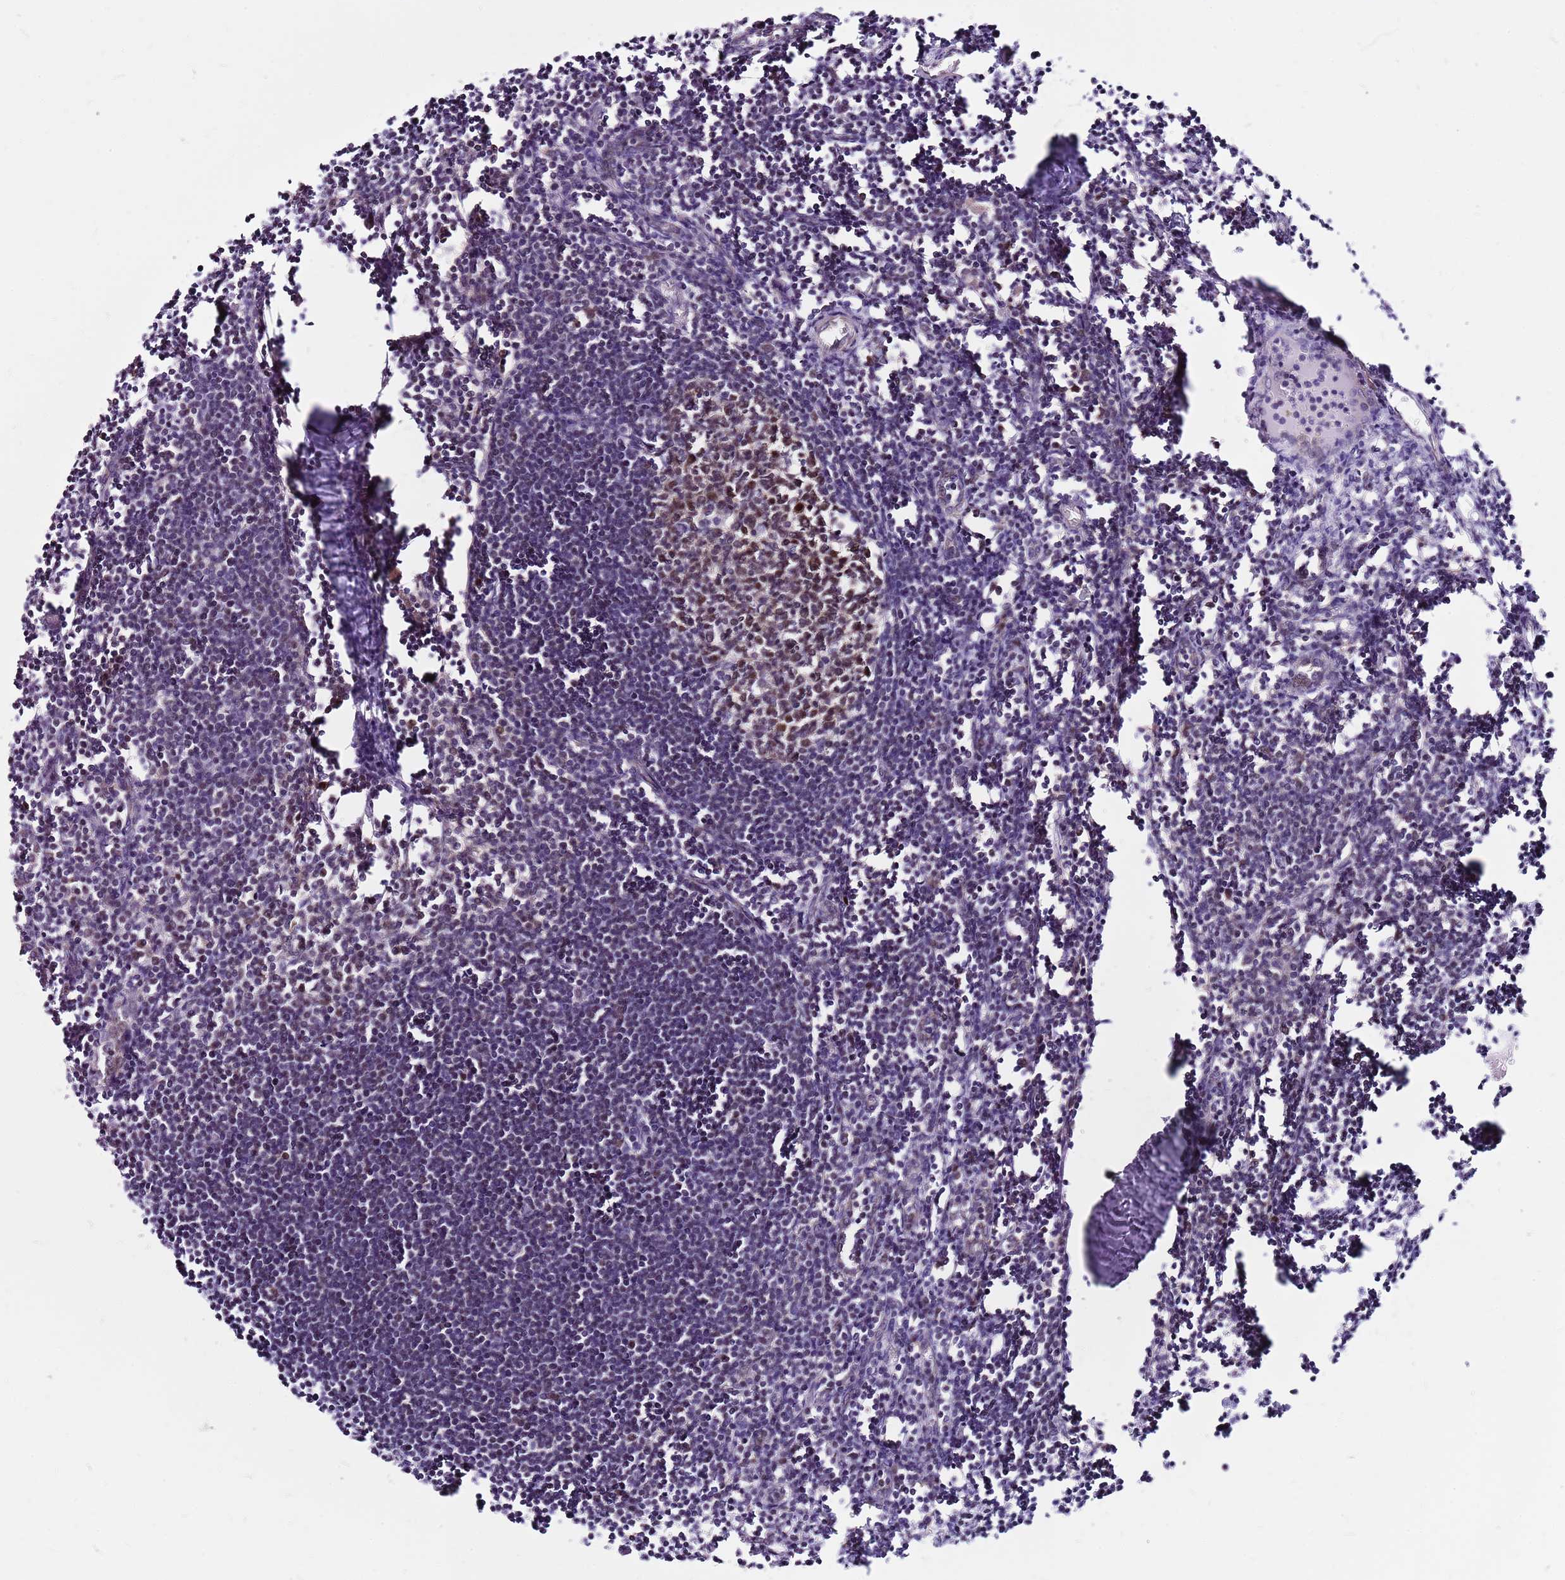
{"staining": {"intensity": "moderate", "quantity": "25%-75%", "location": "nuclear"}, "tissue": "lymph node", "cell_type": "Germinal center cells", "image_type": "normal", "snomed": [{"axis": "morphology", "description": "Normal tissue, NOS"}, {"axis": "morphology", "description": "Malignant melanoma, Metastatic site"}, {"axis": "topography", "description": "Lymph node"}], "caption": "Germinal center cells demonstrate moderate nuclear expression in approximately 25%-75% of cells in benign lymph node. (DAB = brown stain, brightfield microscopy at high magnification).", "gene": "POLE3", "patient": {"sex": "male", "age": 41}}